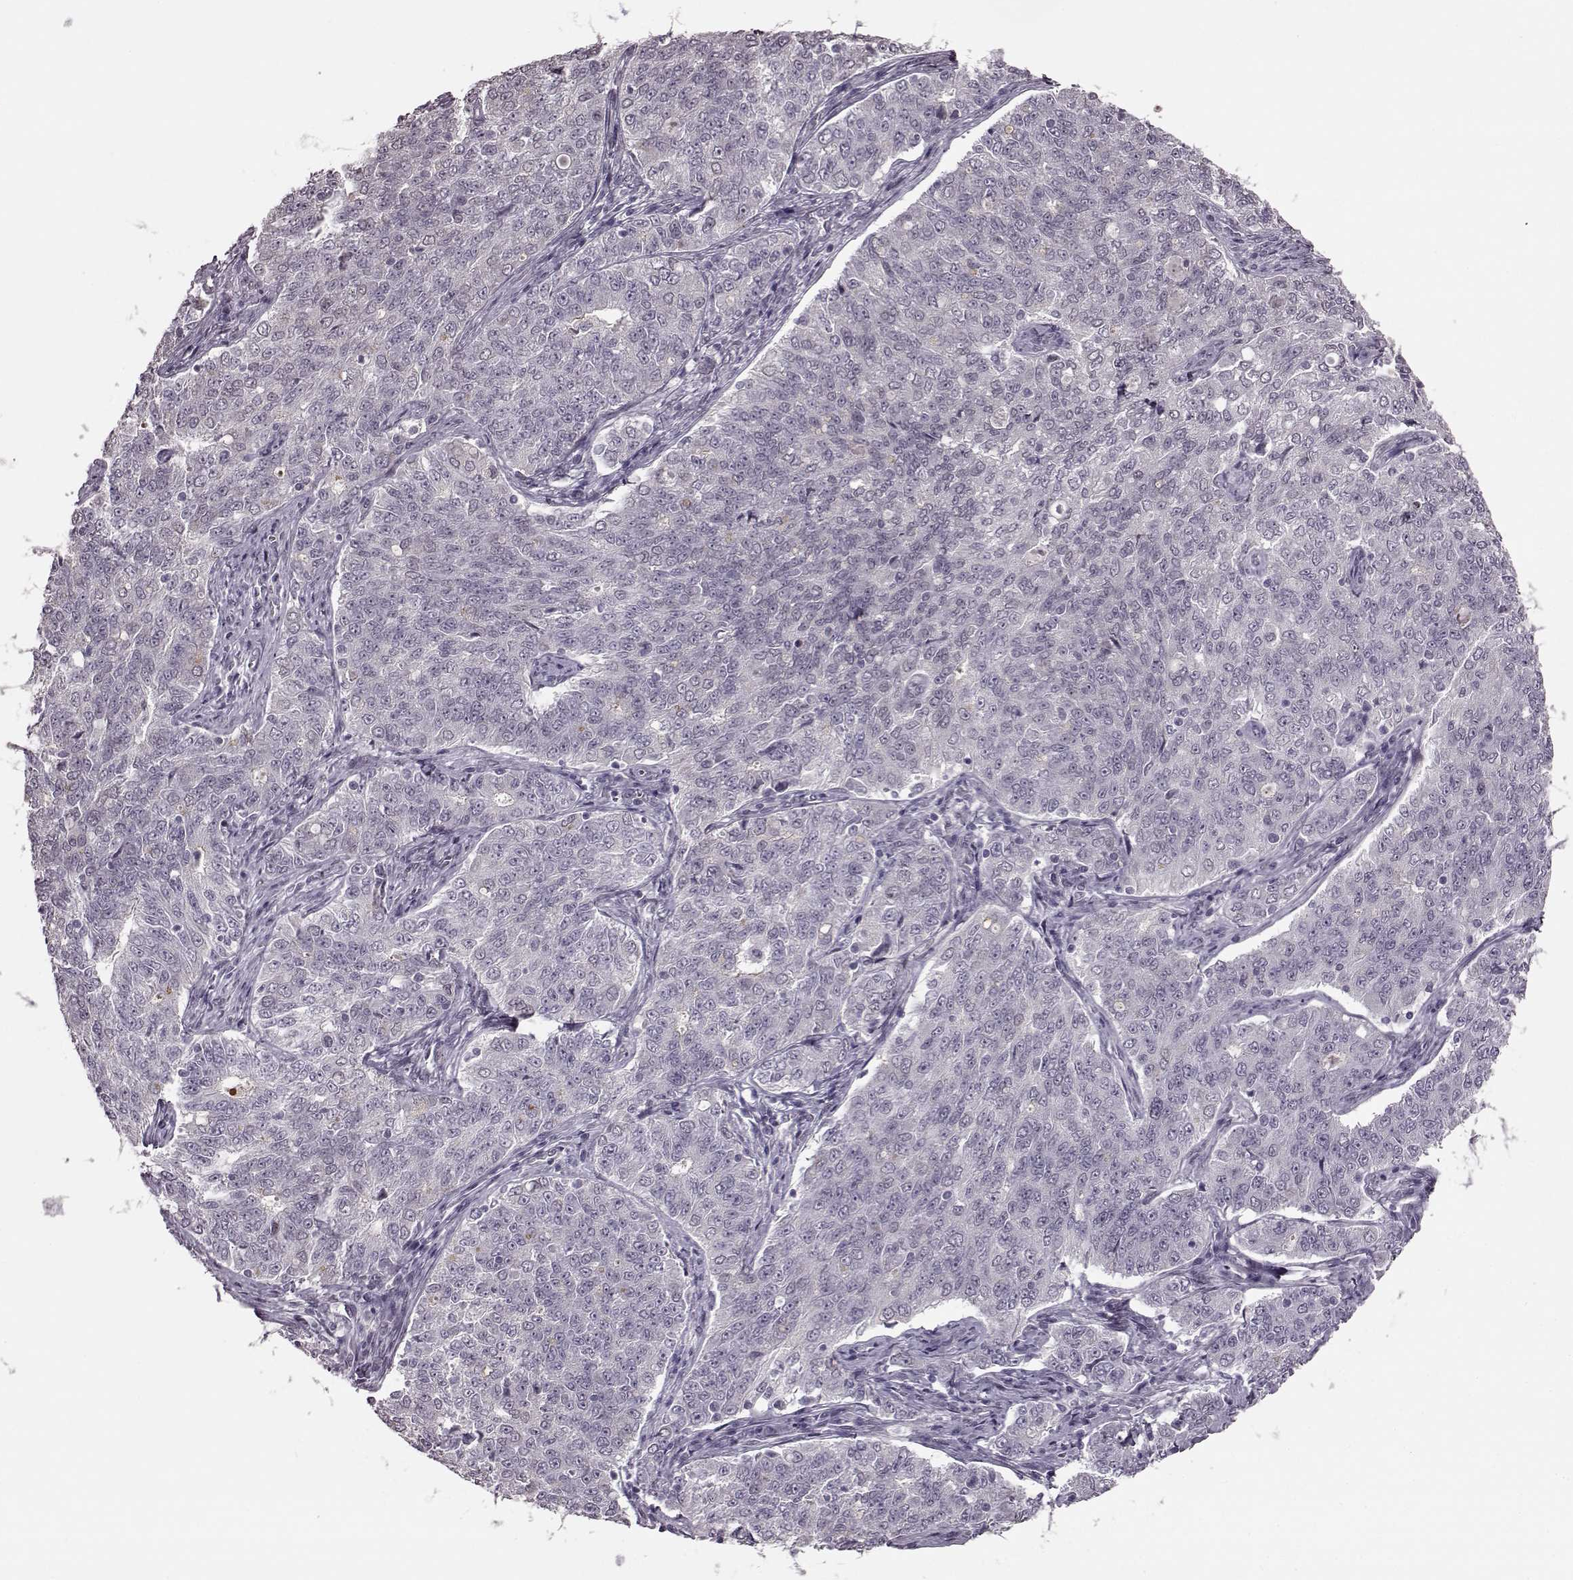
{"staining": {"intensity": "negative", "quantity": "none", "location": "none"}, "tissue": "endometrial cancer", "cell_type": "Tumor cells", "image_type": "cancer", "snomed": [{"axis": "morphology", "description": "Adenocarcinoma, NOS"}, {"axis": "topography", "description": "Endometrium"}], "caption": "DAB (3,3'-diaminobenzidine) immunohistochemical staining of endometrial cancer reveals no significant expression in tumor cells.", "gene": "STX1B", "patient": {"sex": "female", "age": 43}}